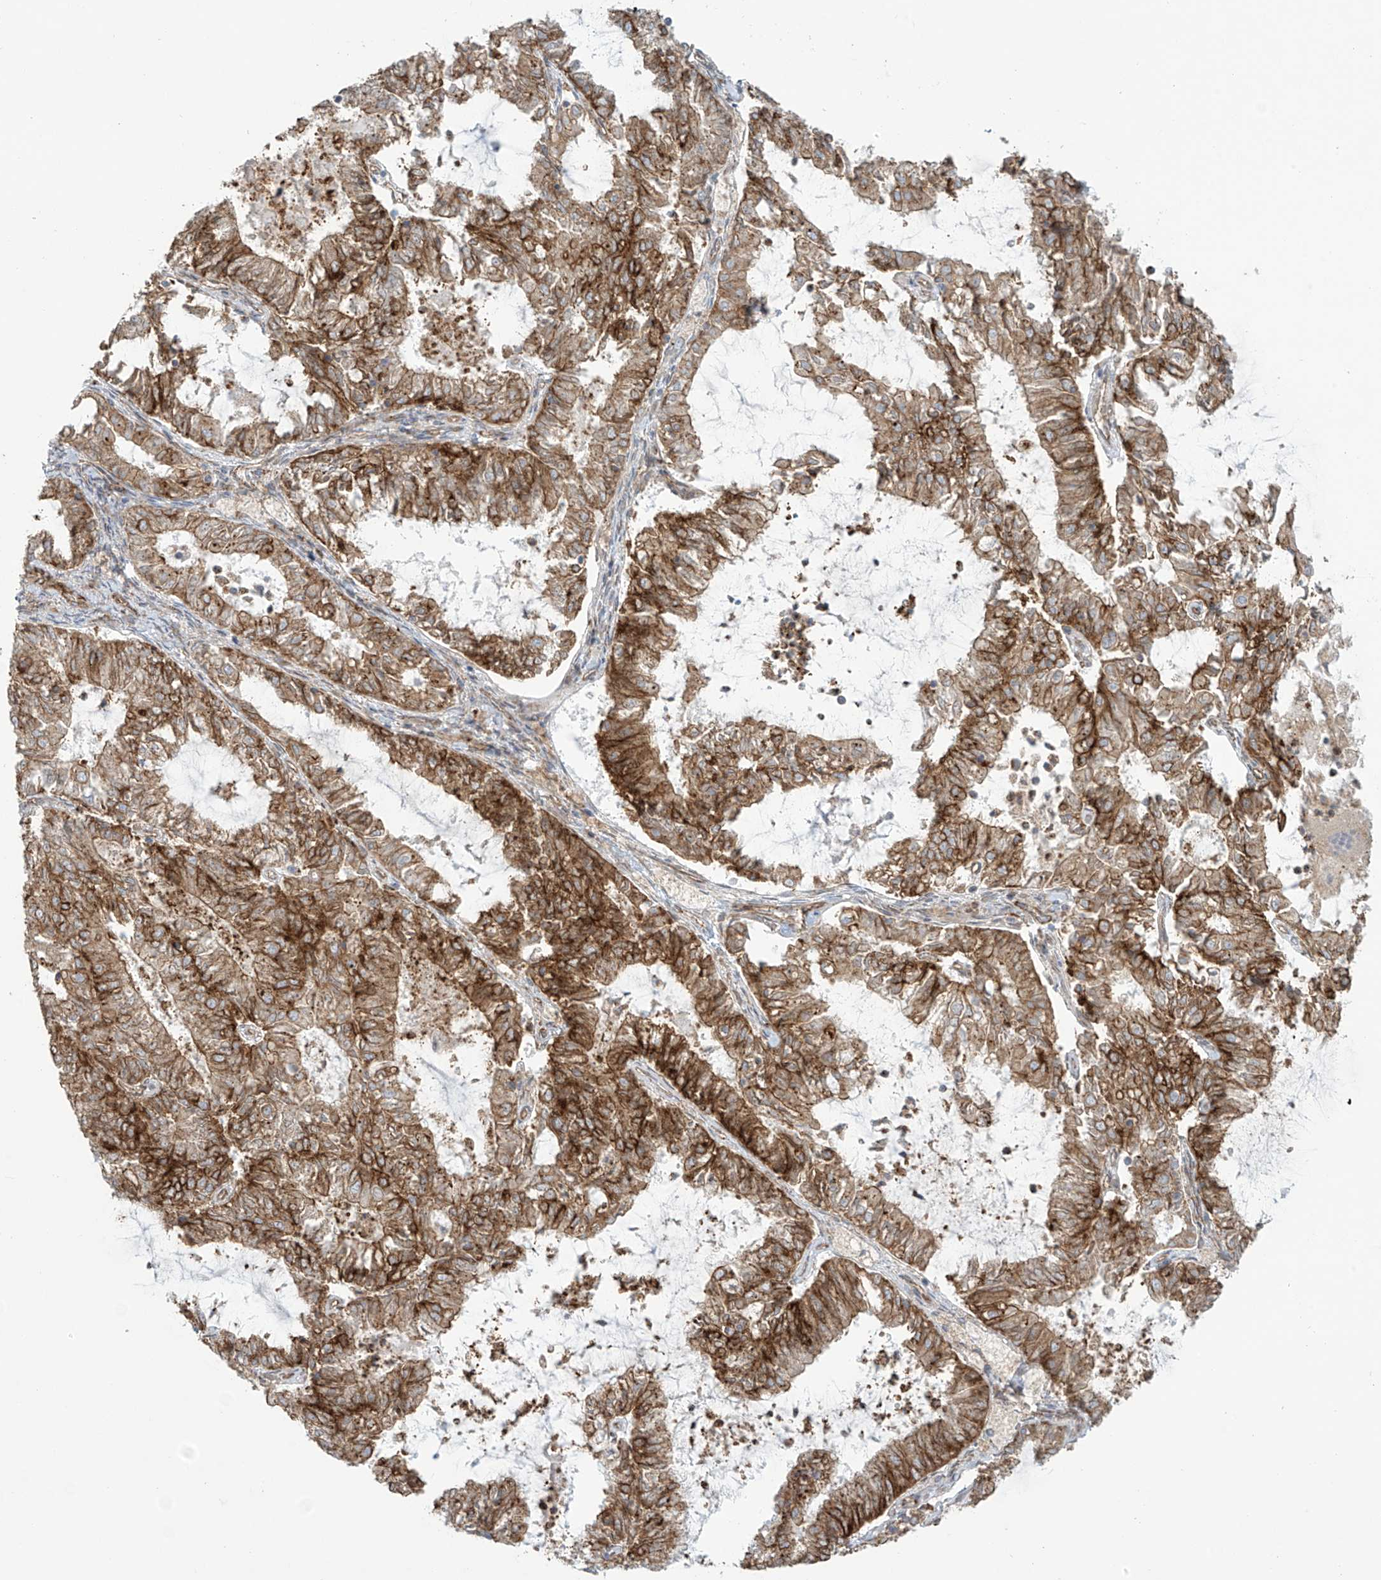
{"staining": {"intensity": "strong", "quantity": "25%-75%", "location": "cytoplasmic/membranous"}, "tissue": "endometrial cancer", "cell_type": "Tumor cells", "image_type": "cancer", "snomed": [{"axis": "morphology", "description": "Adenocarcinoma, NOS"}, {"axis": "topography", "description": "Endometrium"}], "caption": "An immunohistochemistry (IHC) histopathology image of tumor tissue is shown. Protein staining in brown highlights strong cytoplasmic/membranous positivity in endometrial adenocarcinoma within tumor cells. (brown staining indicates protein expression, while blue staining denotes nuclei).", "gene": "LZTS3", "patient": {"sex": "female", "age": 57}}